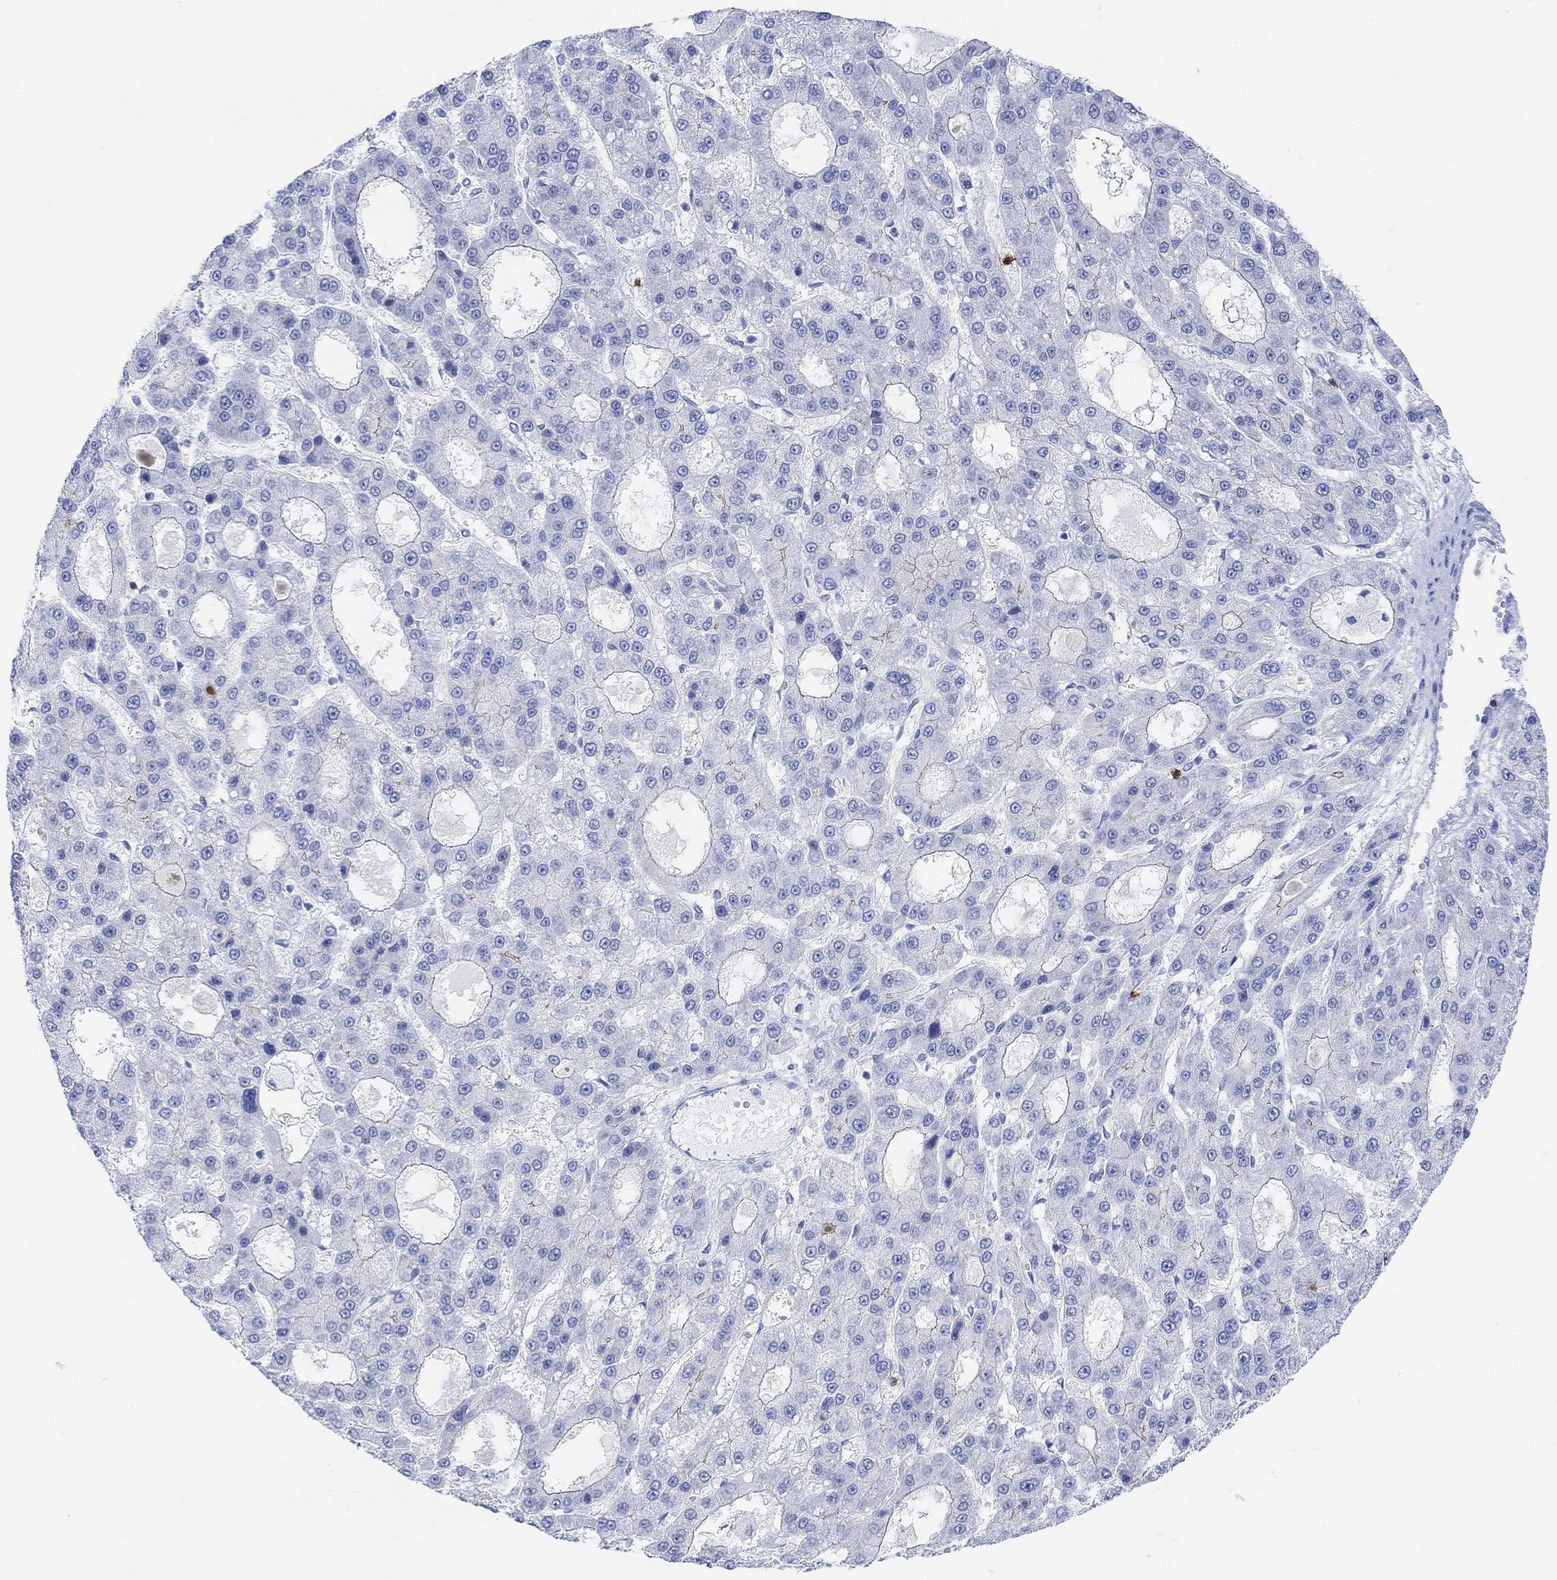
{"staining": {"intensity": "weak", "quantity": "<25%", "location": "cytoplasmic/membranous"}, "tissue": "liver cancer", "cell_type": "Tumor cells", "image_type": "cancer", "snomed": [{"axis": "morphology", "description": "Carcinoma, Hepatocellular, NOS"}, {"axis": "topography", "description": "Liver"}], "caption": "Immunohistochemical staining of human hepatocellular carcinoma (liver) reveals no significant expression in tumor cells. Nuclei are stained in blue.", "gene": "GPR65", "patient": {"sex": "male", "age": 70}}